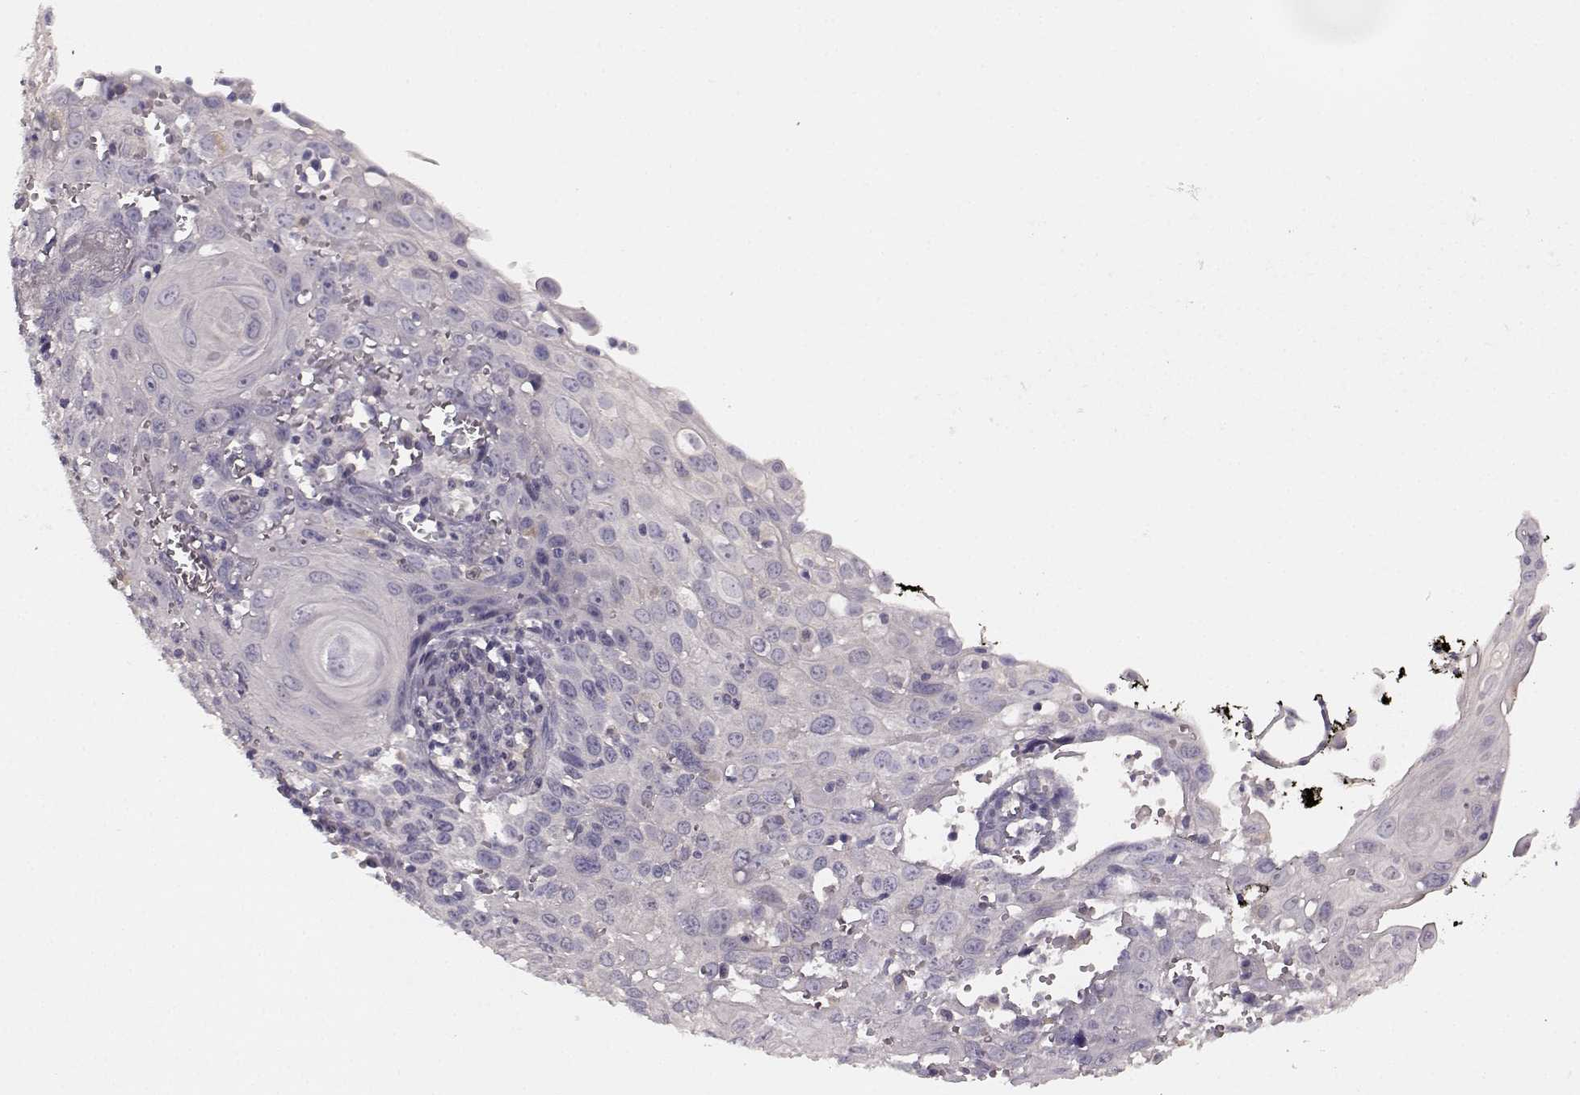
{"staining": {"intensity": "negative", "quantity": "none", "location": "none"}, "tissue": "cervical cancer", "cell_type": "Tumor cells", "image_type": "cancer", "snomed": [{"axis": "morphology", "description": "Squamous cell carcinoma, NOS"}, {"axis": "topography", "description": "Cervix"}], "caption": "This is an IHC micrograph of human cervical cancer (squamous cell carcinoma). There is no positivity in tumor cells.", "gene": "GHR", "patient": {"sex": "female", "age": 38}}